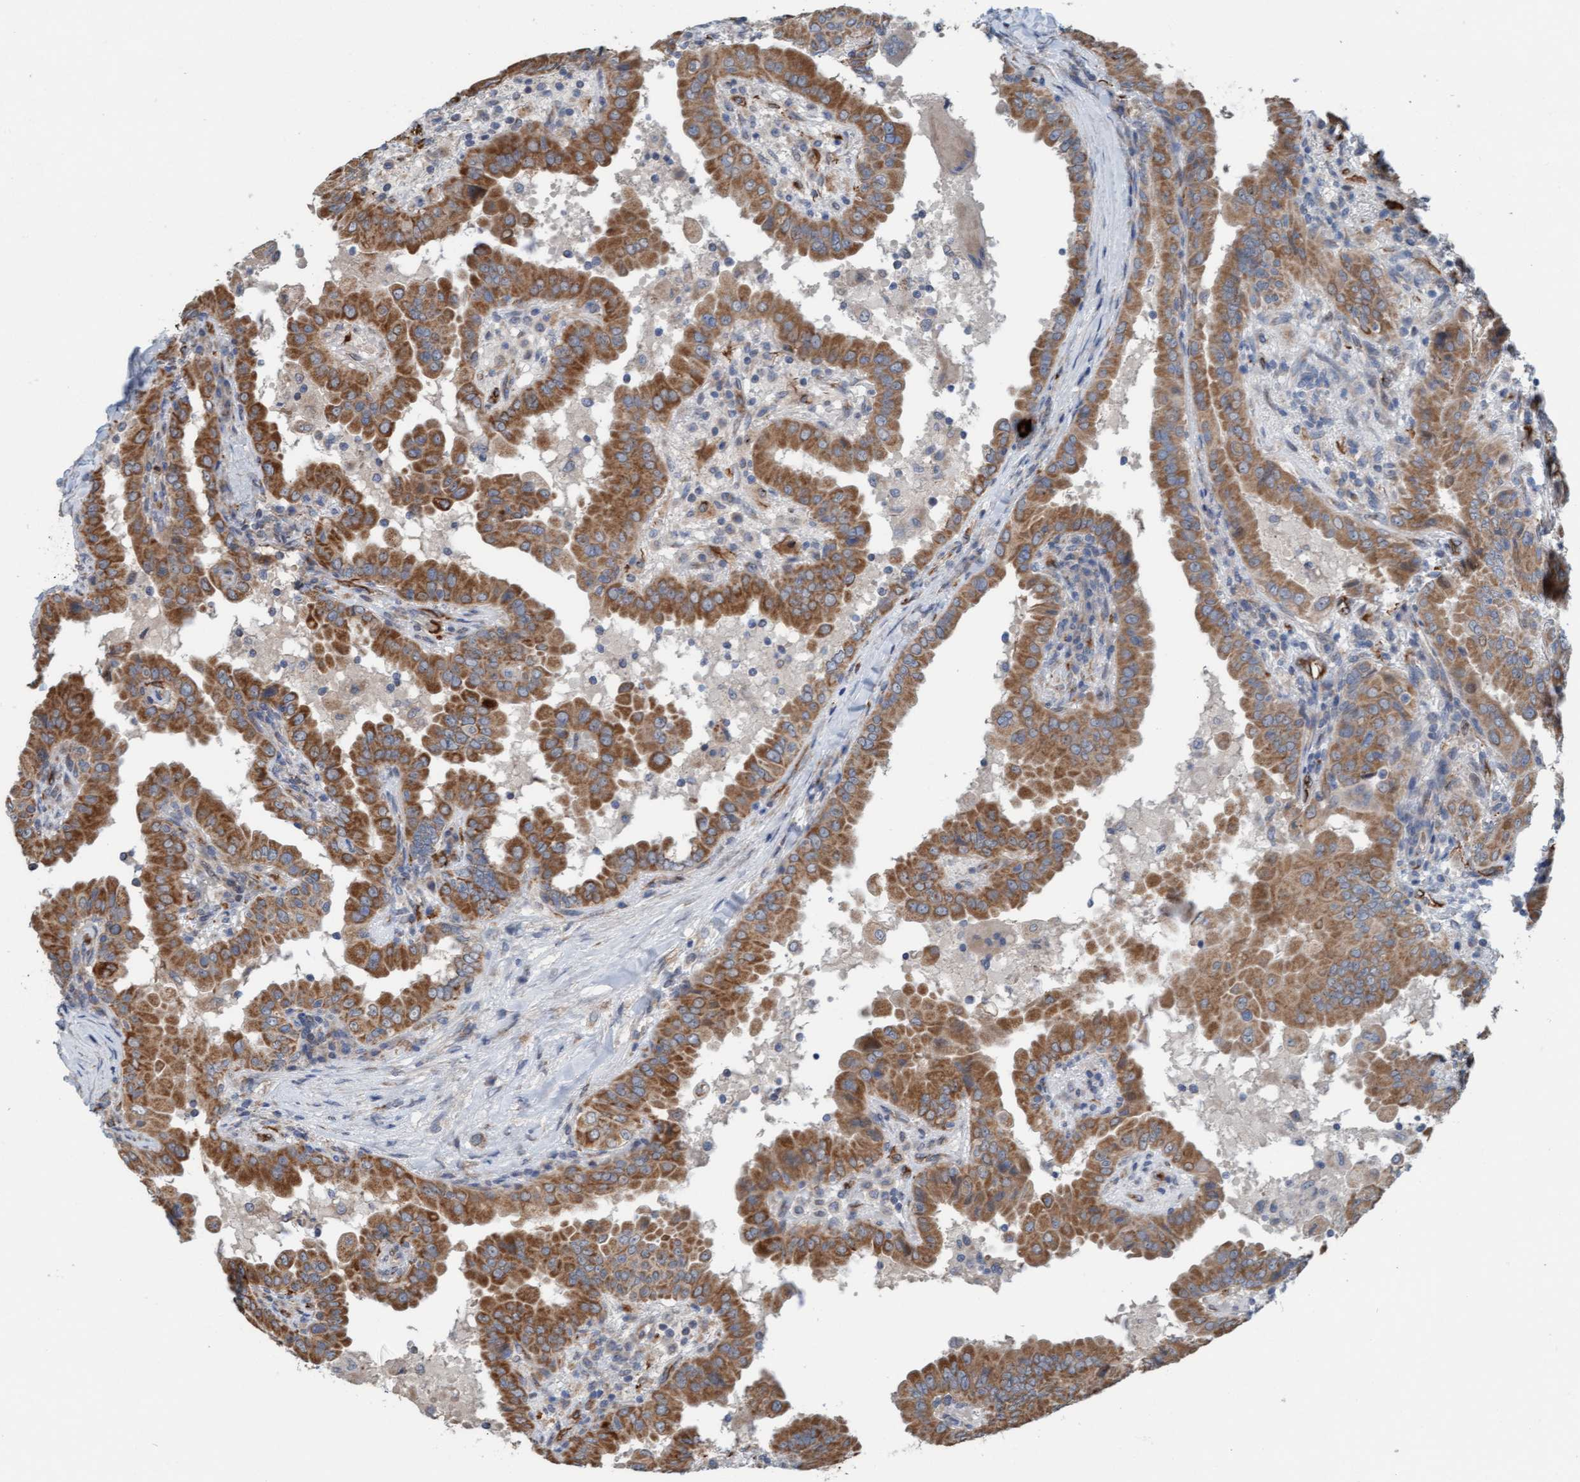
{"staining": {"intensity": "moderate", "quantity": ">75%", "location": "cytoplasmic/membranous"}, "tissue": "thyroid cancer", "cell_type": "Tumor cells", "image_type": "cancer", "snomed": [{"axis": "morphology", "description": "Papillary adenocarcinoma, NOS"}, {"axis": "topography", "description": "Thyroid gland"}], "caption": "Moderate cytoplasmic/membranous expression is appreciated in about >75% of tumor cells in papillary adenocarcinoma (thyroid). The protein is shown in brown color, while the nuclei are stained blue.", "gene": "ZNF566", "patient": {"sex": "male", "age": 33}}